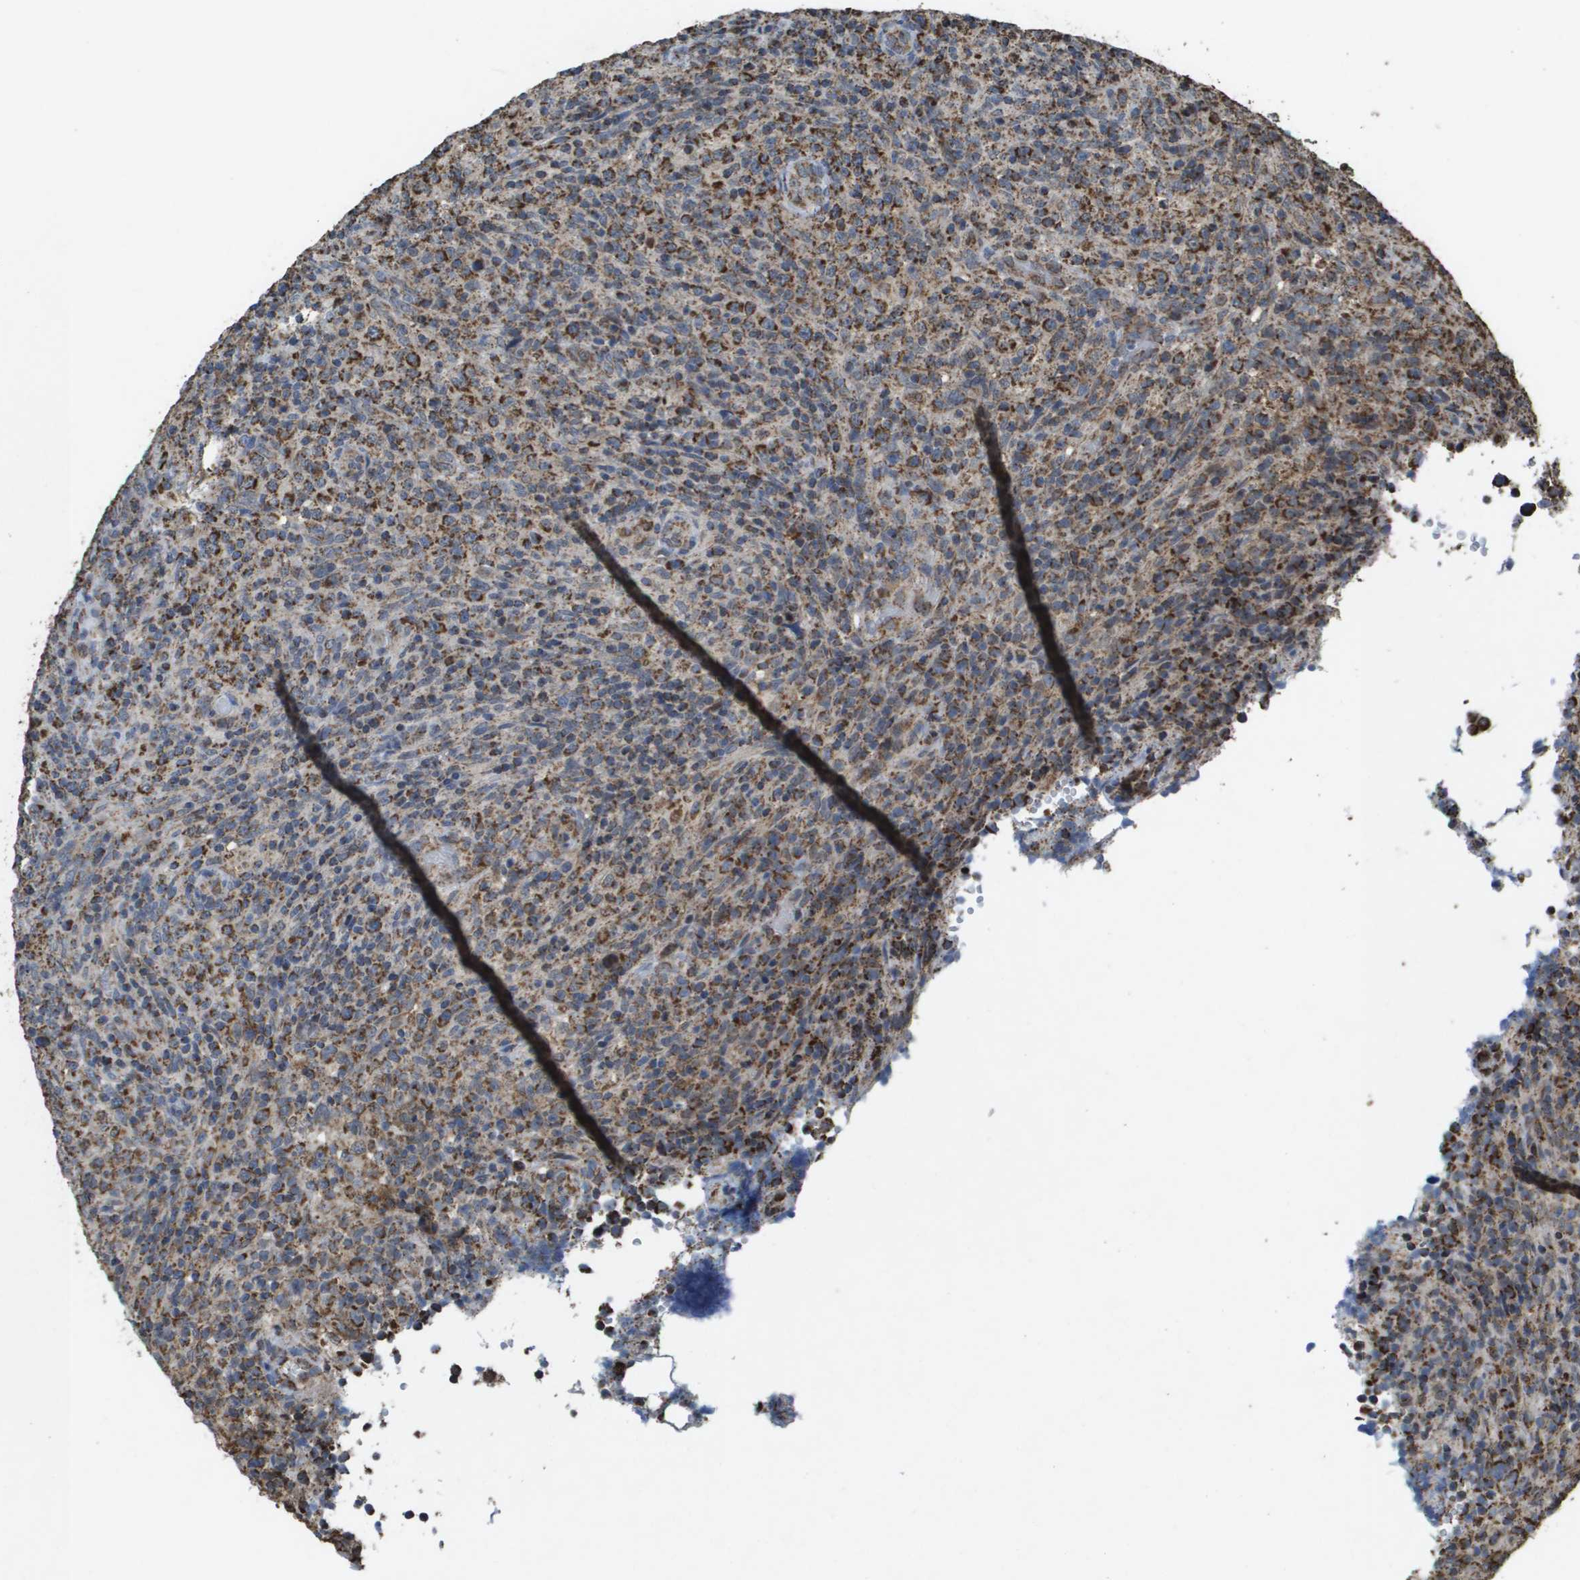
{"staining": {"intensity": "strong", "quantity": "25%-75%", "location": "cytoplasmic/membranous"}, "tissue": "lymphoma", "cell_type": "Tumor cells", "image_type": "cancer", "snomed": [{"axis": "morphology", "description": "Malignant lymphoma, non-Hodgkin's type, High grade"}, {"axis": "topography", "description": "Lymph node"}], "caption": "The immunohistochemical stain highlights strong cytoplasmic/membranous positivity in tumor cells of lymphoma tissue.", "gene": "HSPE1", "patient": {"sex": "female", "age": 76}}